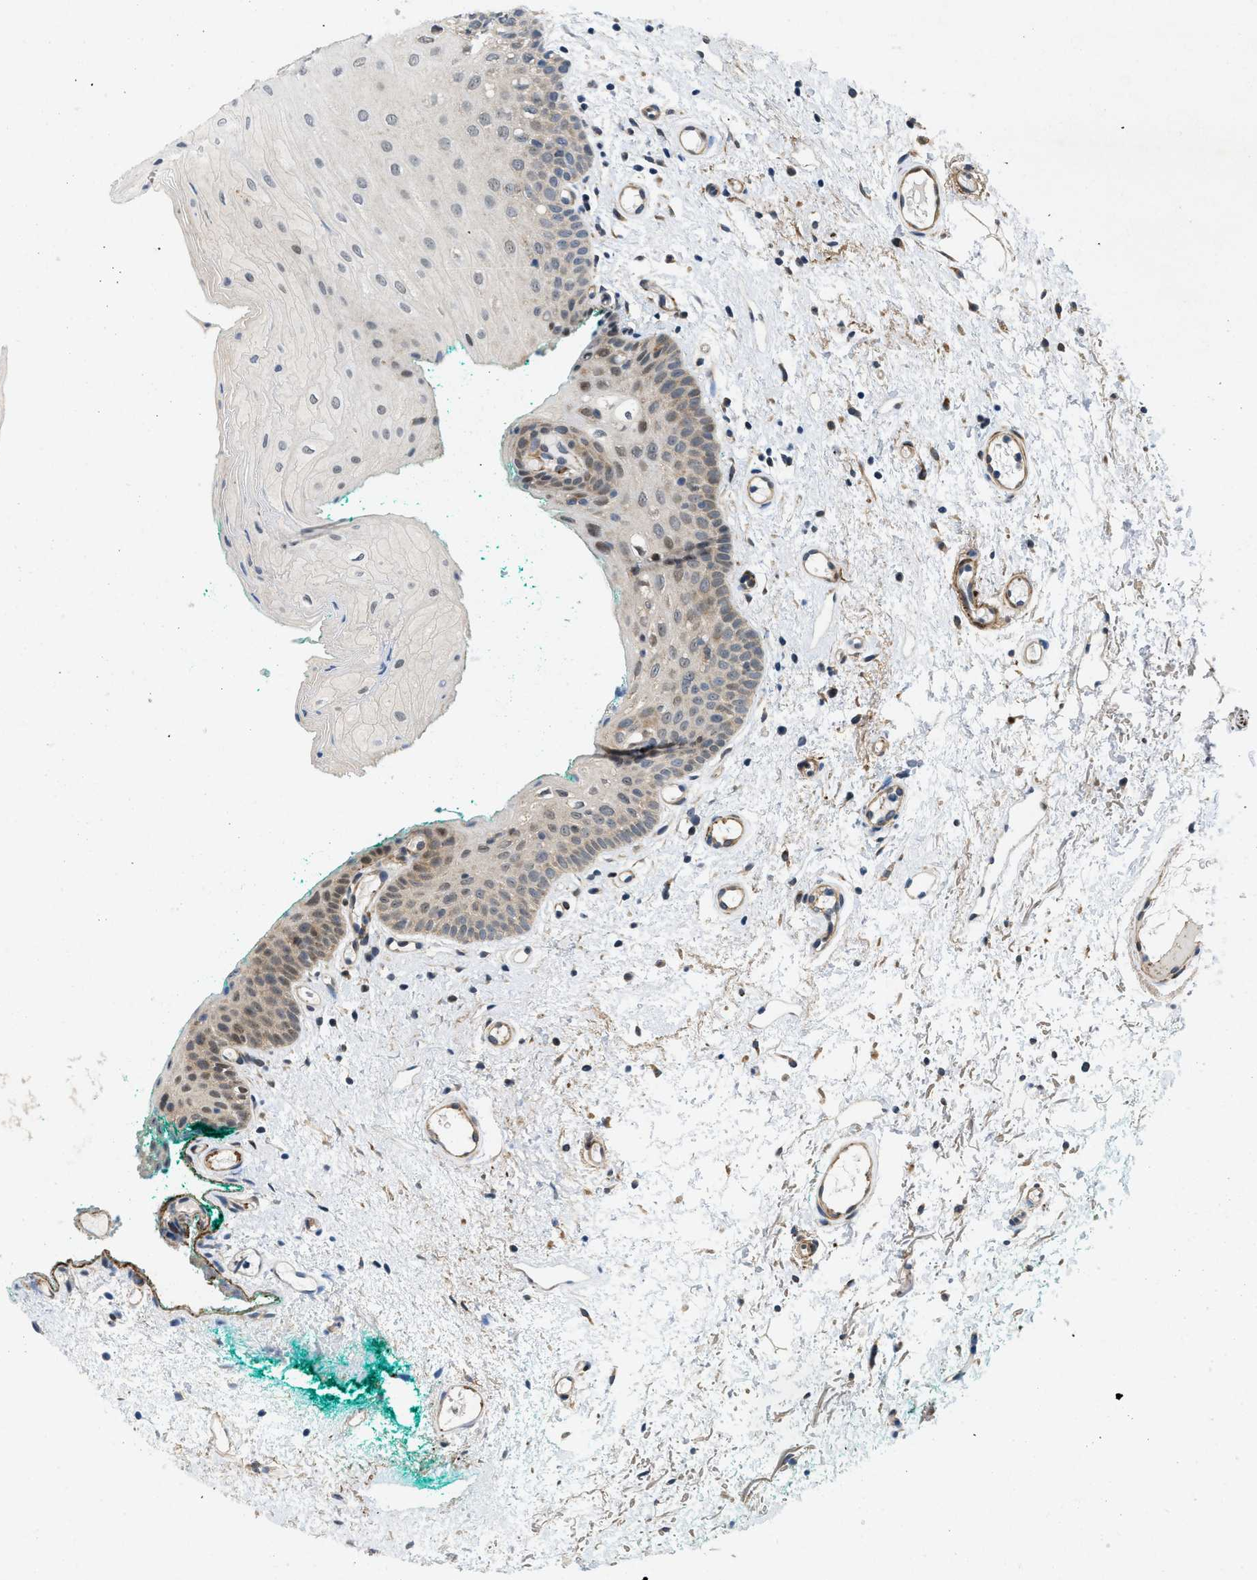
{"staining": {"intensity": "weak", "quantity": "<25%", "location": "cytoplasmic/membranous"}, "tissue": "oral mucosa", "cell_type": "Squamous epithelial cells", "image_type": "normal", "snomed": [{"axis": "morphology", "description": "Normal tissue, NOS"}, {"axis": "morphology", "description": "Squamous cell carcinoma, NOS"}, {"axis": "topography", "description": "Oral tissue"}, {"axis": "topography", "description": "Salivary gland"}, {"axis": "topography", "description": "Head-Neck"}], "caption": "Immunohistochemistry (IHC) histopathology image of unremarkable oral mucosa: oral mucosa stained with DAB (3,3'-diaminobenzidine) shows no significant protein positivity in squamous epithelial cells. (Stains: DAB immunohistochemistry (IHC) with hematoxylin counter stain, Microscopy: brightfield microscopy at high magnification).", "gene": "ZNF599", "patient": {"sex": "female", "age": 62}}